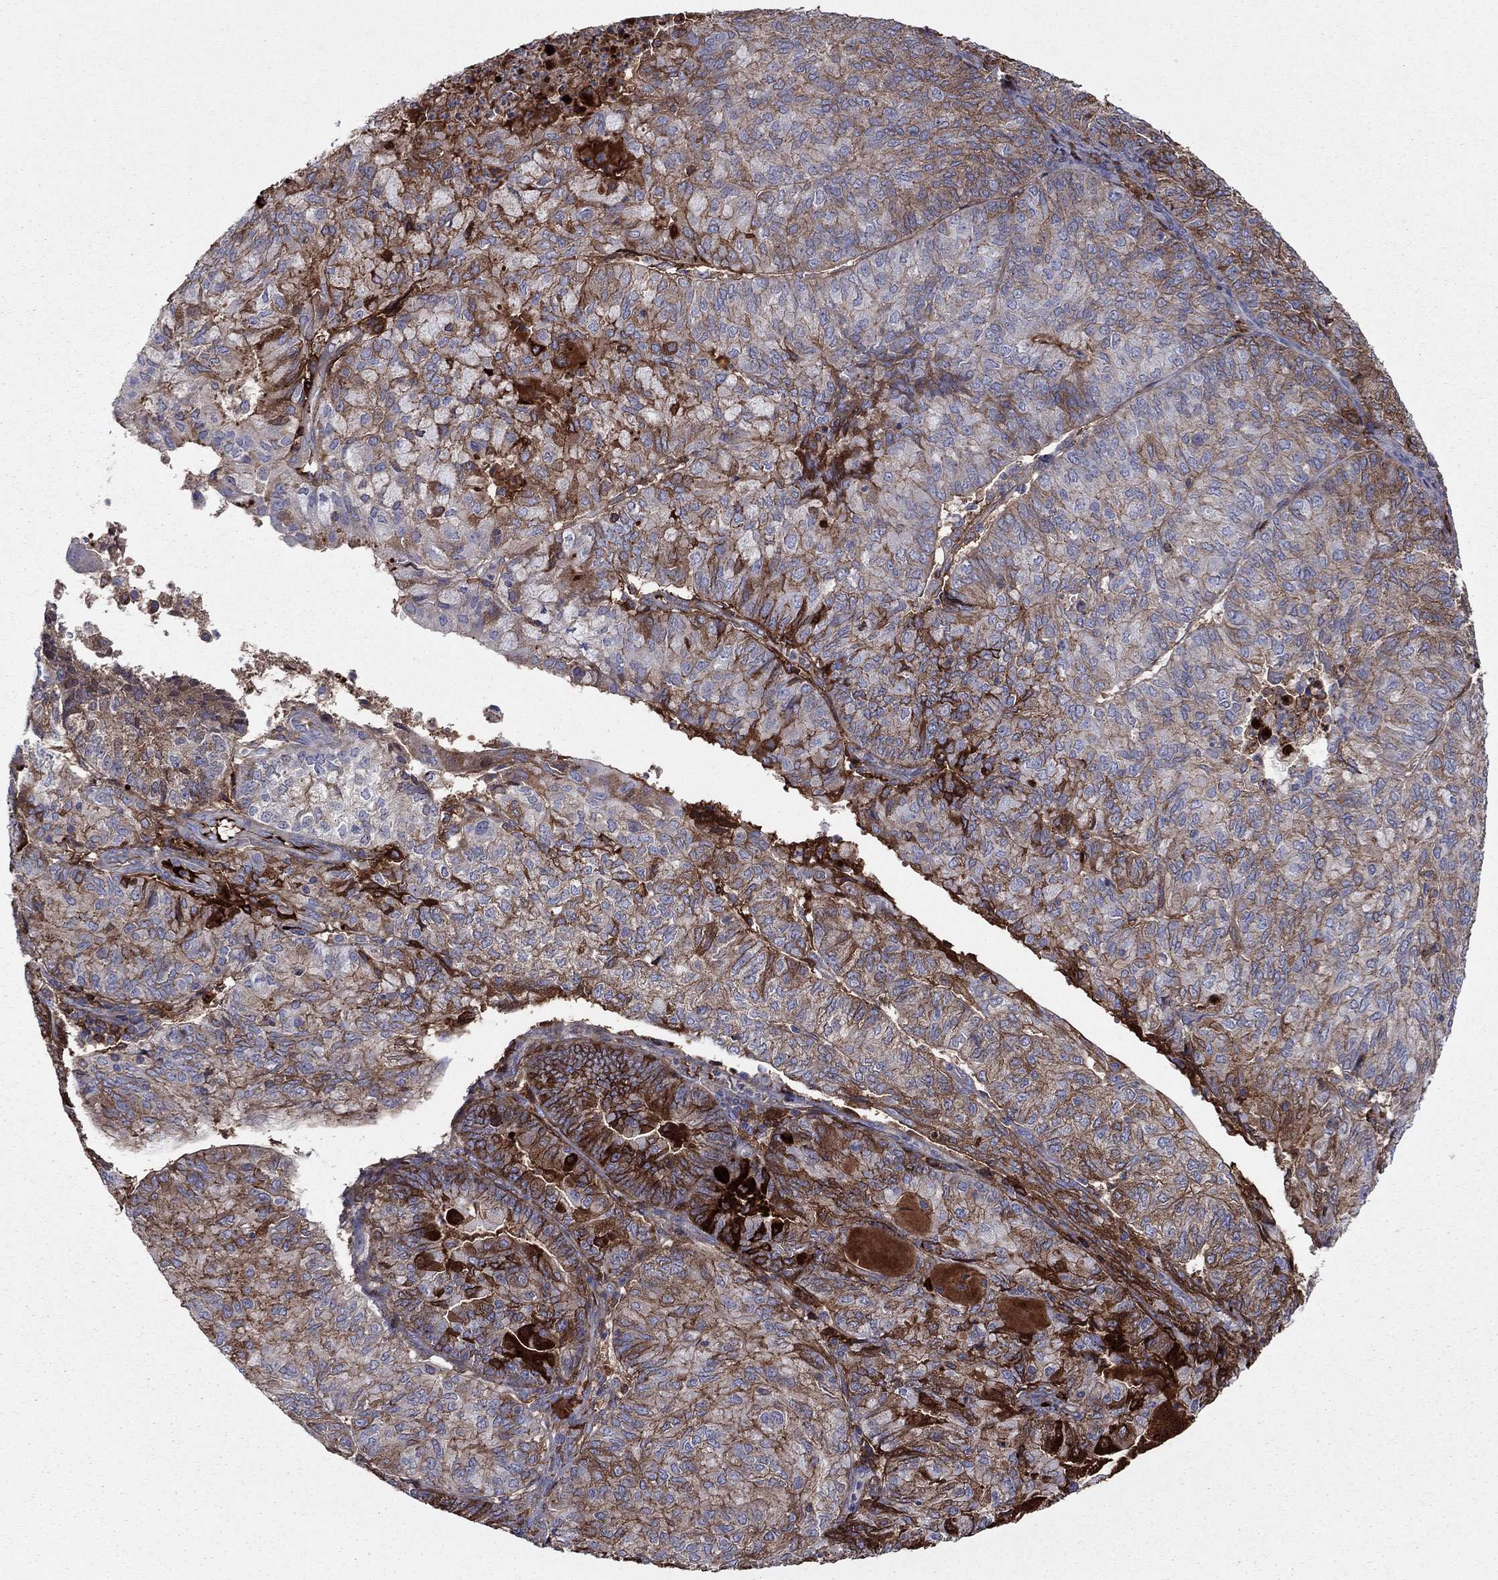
{"staining": {"intensity": "strong", "quantity": "<25%", "location": "cytoplasmic/membranous"}, "tissue": "endometrial cancer", "cell_type": "Tumor cells", "image_type": "cancer", "snomed": [{"axis": "morphology", "description": "Adenocarcinoma, NOS"}, {"axis": "topography", "description": "Endometrium"}], "caption": "A brown stain highlights strong cytoplasmic/membranous positivity of a protein in human endometrial cancer (adenocarcinoma) tumor cells.", "gene": "HPX", "patient": {"sex": "female", "age": 82}}